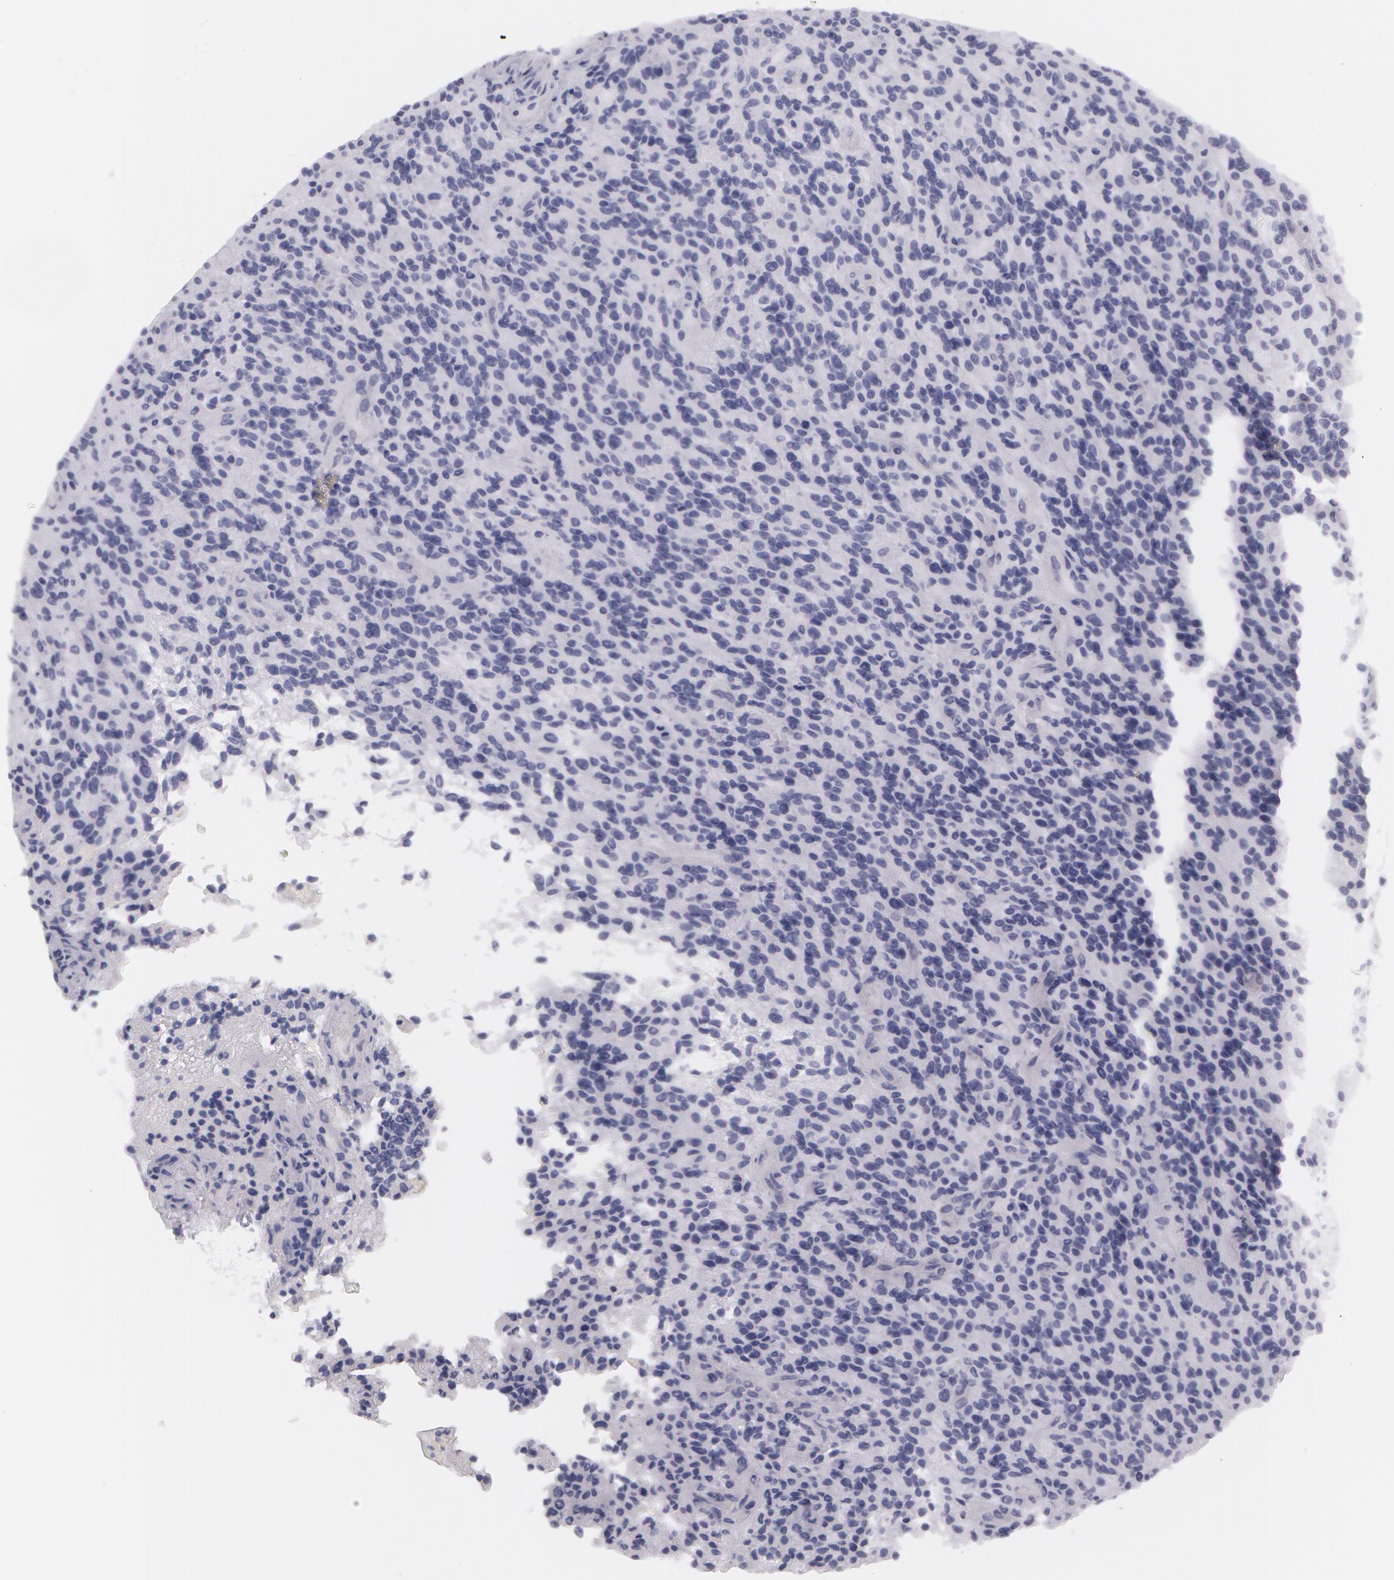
{"staining": {"intensity": "negative", "quantity": "none", "location": "none"}, "tissue": "glioma", "cell_type": "Tumor cells", "image_type": "cancer", "snomed": [{"axis": "morphology", "description": "Glioma, malignant, High grade"}, {"axis": "topography", "description": "Brain"}], "caption": "Protein analysis of glioma demonstrates no significant expression in tumor cells.", "gene": "AMACR", "patient": {"sex": "female", "age": 13}}